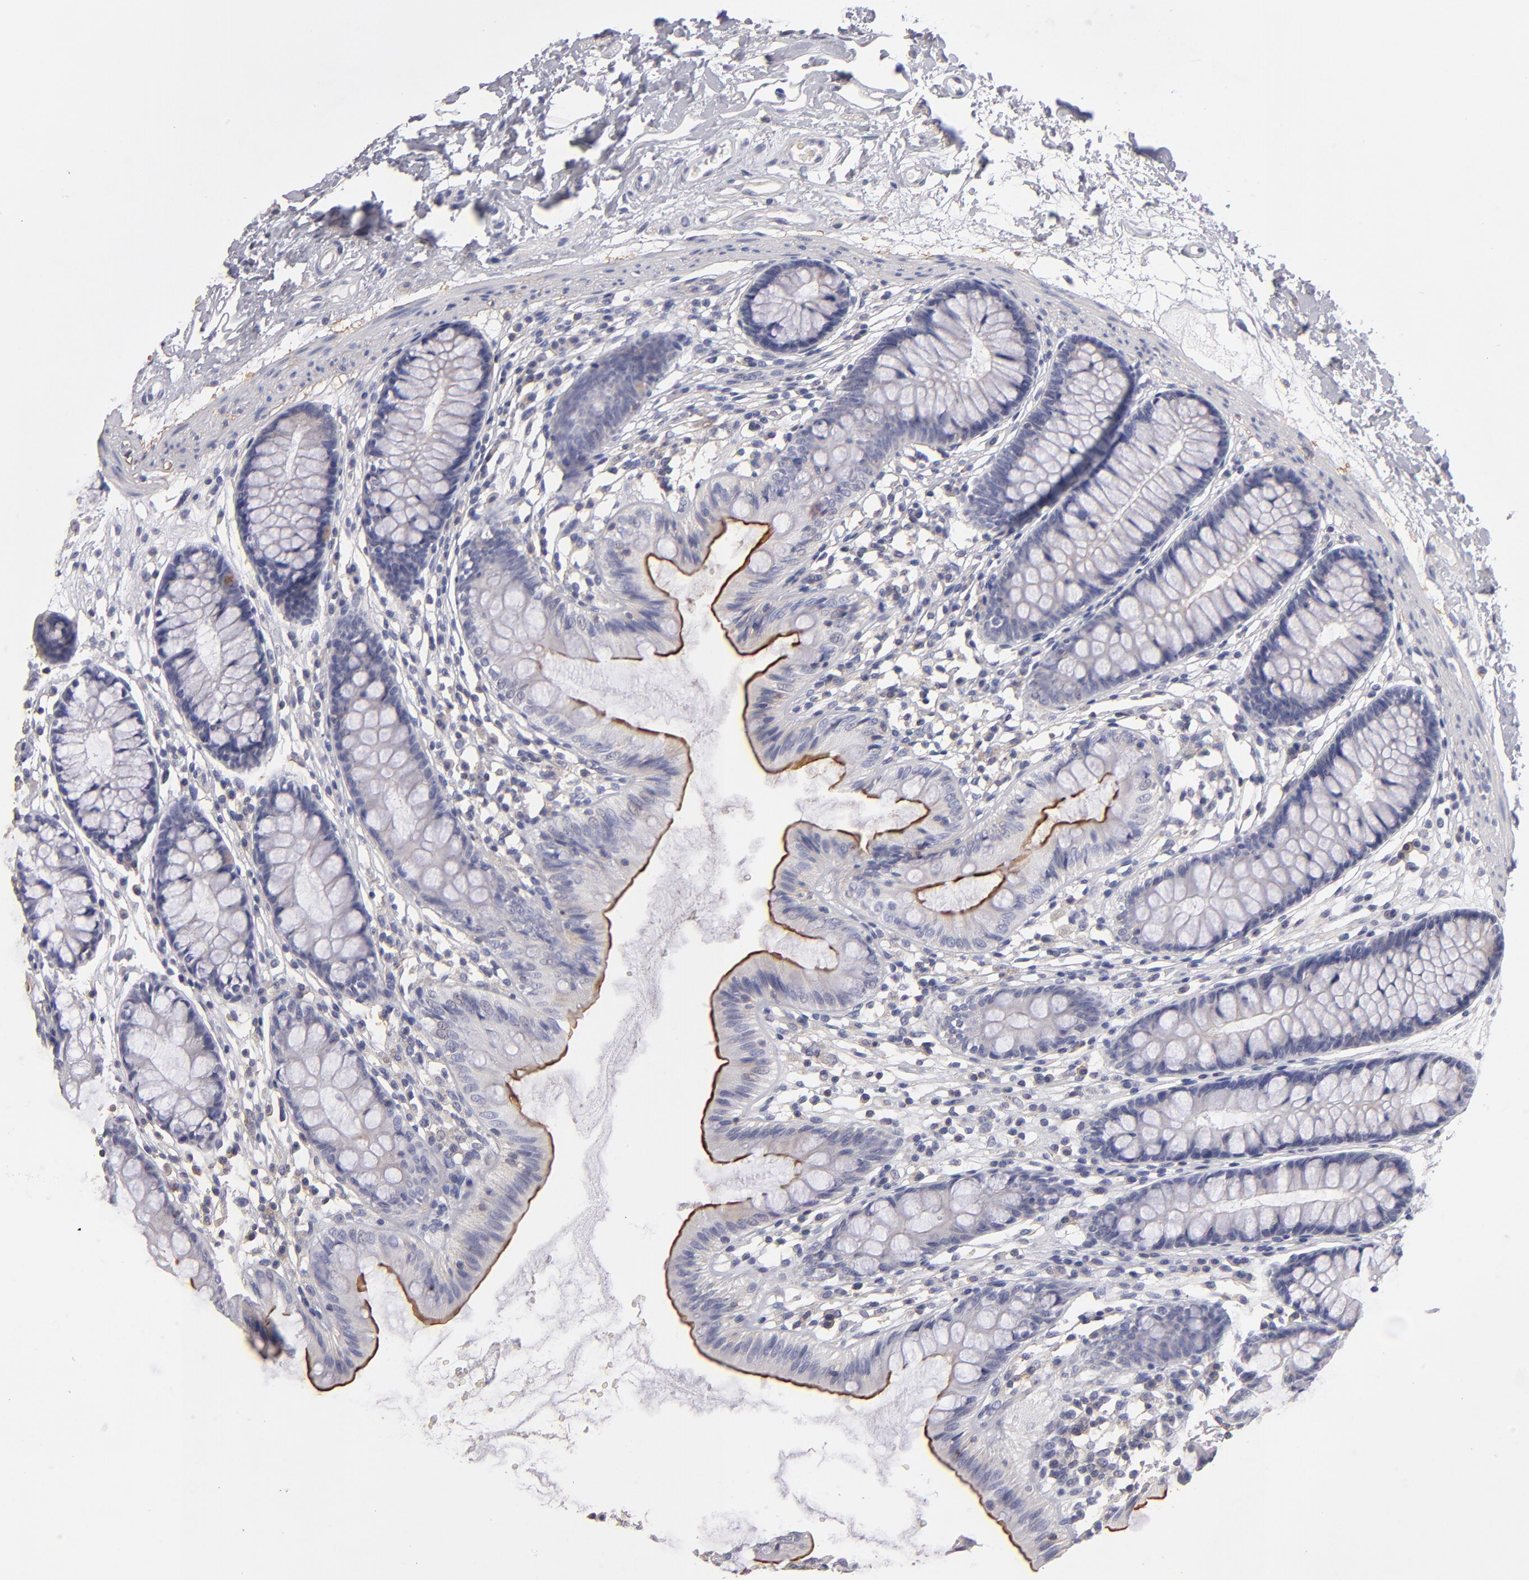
{"staining": {"intensity": "negative", "quantity": "none", "location": "none"}, "tissue": "colon", "cell_type": "Endothelial cells", "image_type": "normal", "snomed": [{"axis": "morphology", "description": "Normal tissue, NOS"}, {"axis": "topography", "description": "Colon"}], "caption": "There is no significant expression in endothelial cells of colon. Brightfield microscopy of immunohistochemistry stained with DAB (3,3'-diaminobenzidine) (brown) and hematoxylin (blue), captured at high magnification.", "gene": "ABCB1", "patient": {"sex": "female", "age": 52}}